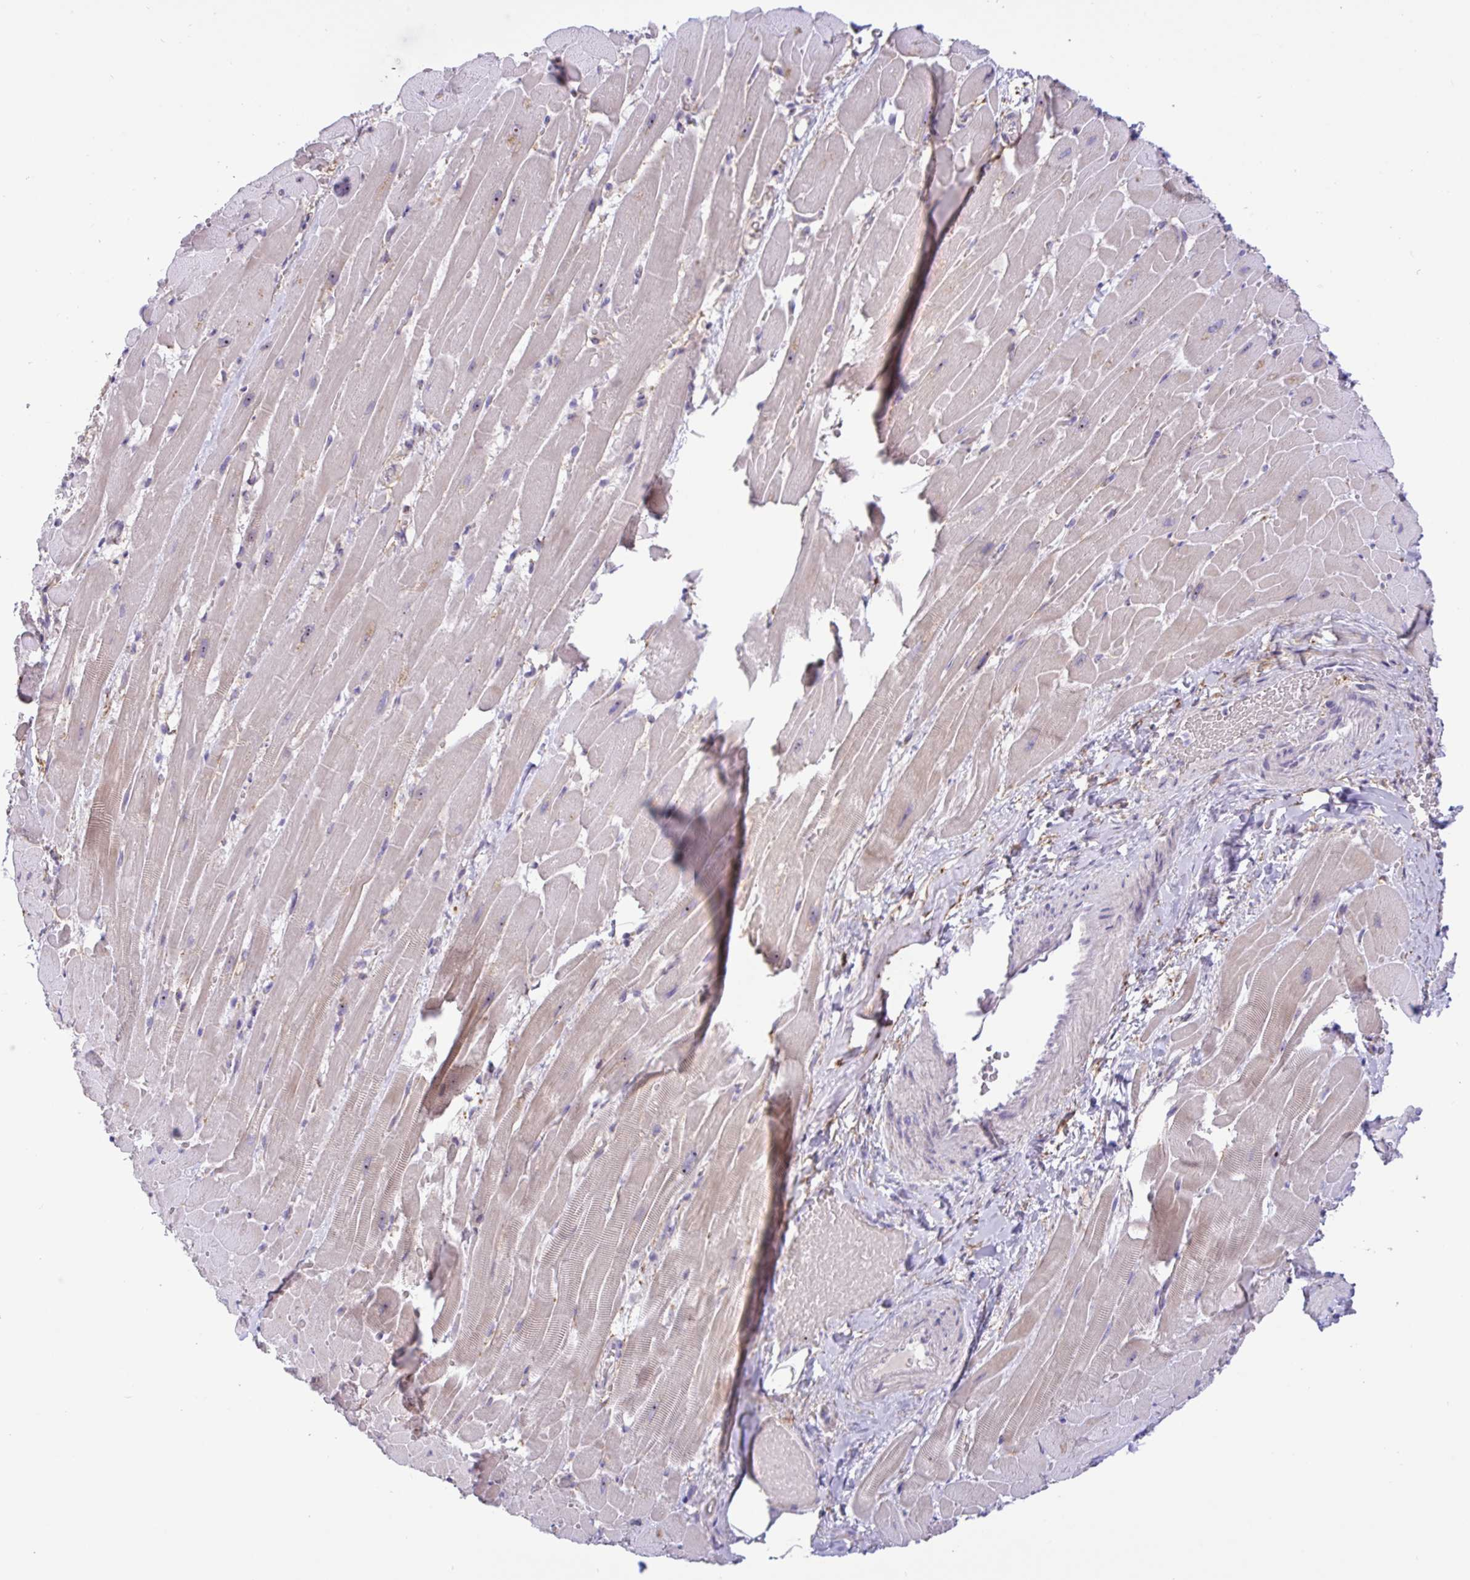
{"staining": {"intensity": "weak", "quantity": "25%-75%", "location": "cytoplasmic/membranous,nuclear"}, "tissue": "heart muscle", "cell_type": "Cardiomyocytes", "image_type": "normal", "snomed": [{"axis": "morphology", "description": "Normal tissue, NOS"}, {"axis": "topography", "description": "Heart"}], "caption": "Weak cytoplasmic/membranous,nuclear protein positivity is identified in about 25%-75% of cardiomyocytes in heart muscle.", "gene": "MXRA8", "patient": {"sex": "male", "age": 37}}